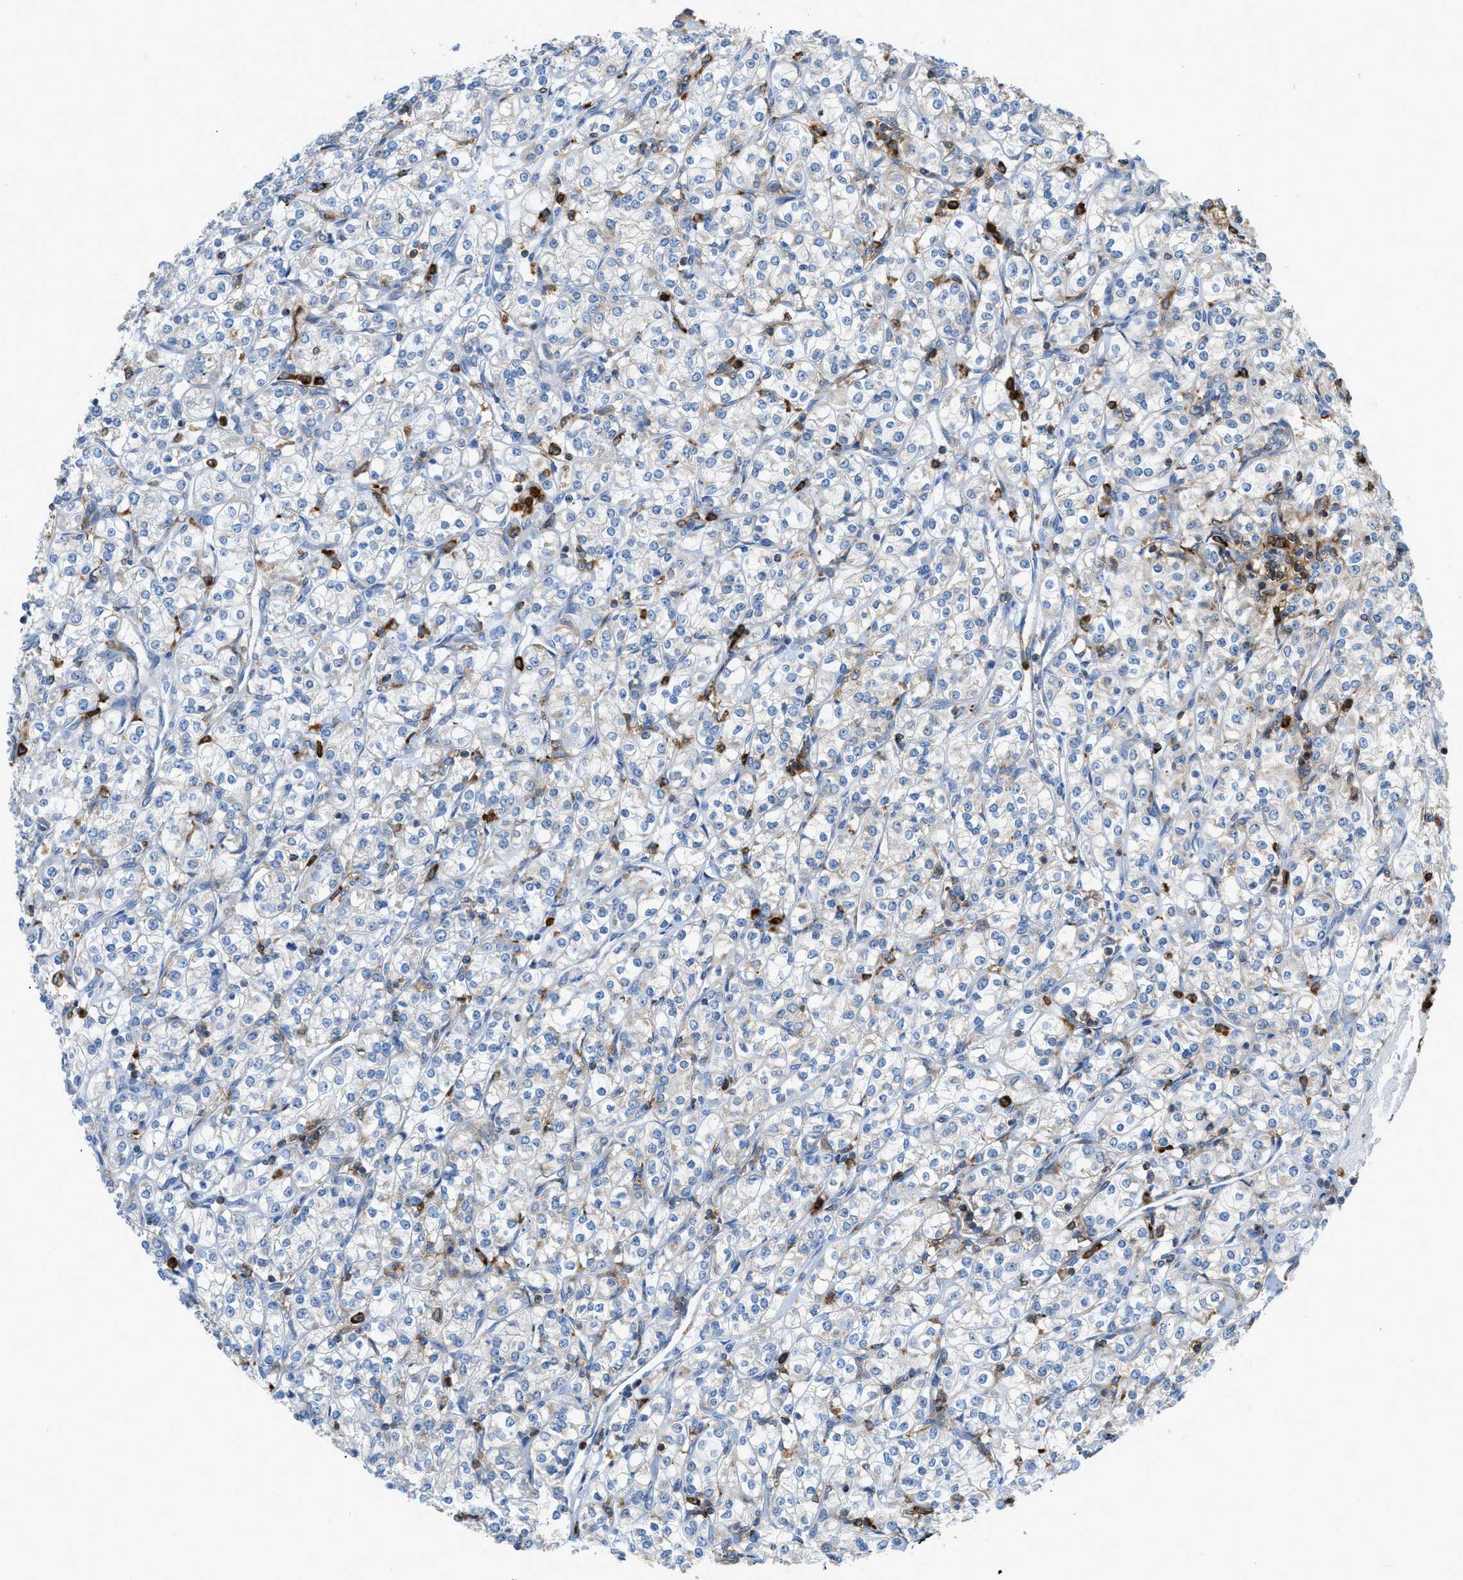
{"staining": {"intensity": "weak", "quantity": "<25%", "location": "cytoplasmic/membranous"}, "tissue": "renal cancer", "cell_type": "Tumor cells", "image_type": "cancer", "snomed": [{"axis": "morphology", "description": "Adenocarcinoma, NOS"}, {"axis": "topography", "description": "Kidney"}], "caption": "Renal cancer (adenocarcinoma) was stained to show a protein in brown. There is no significant expression in tumor cells.", "gene": "GPAT4", "patient": {"sex": "male", "age": 77}}